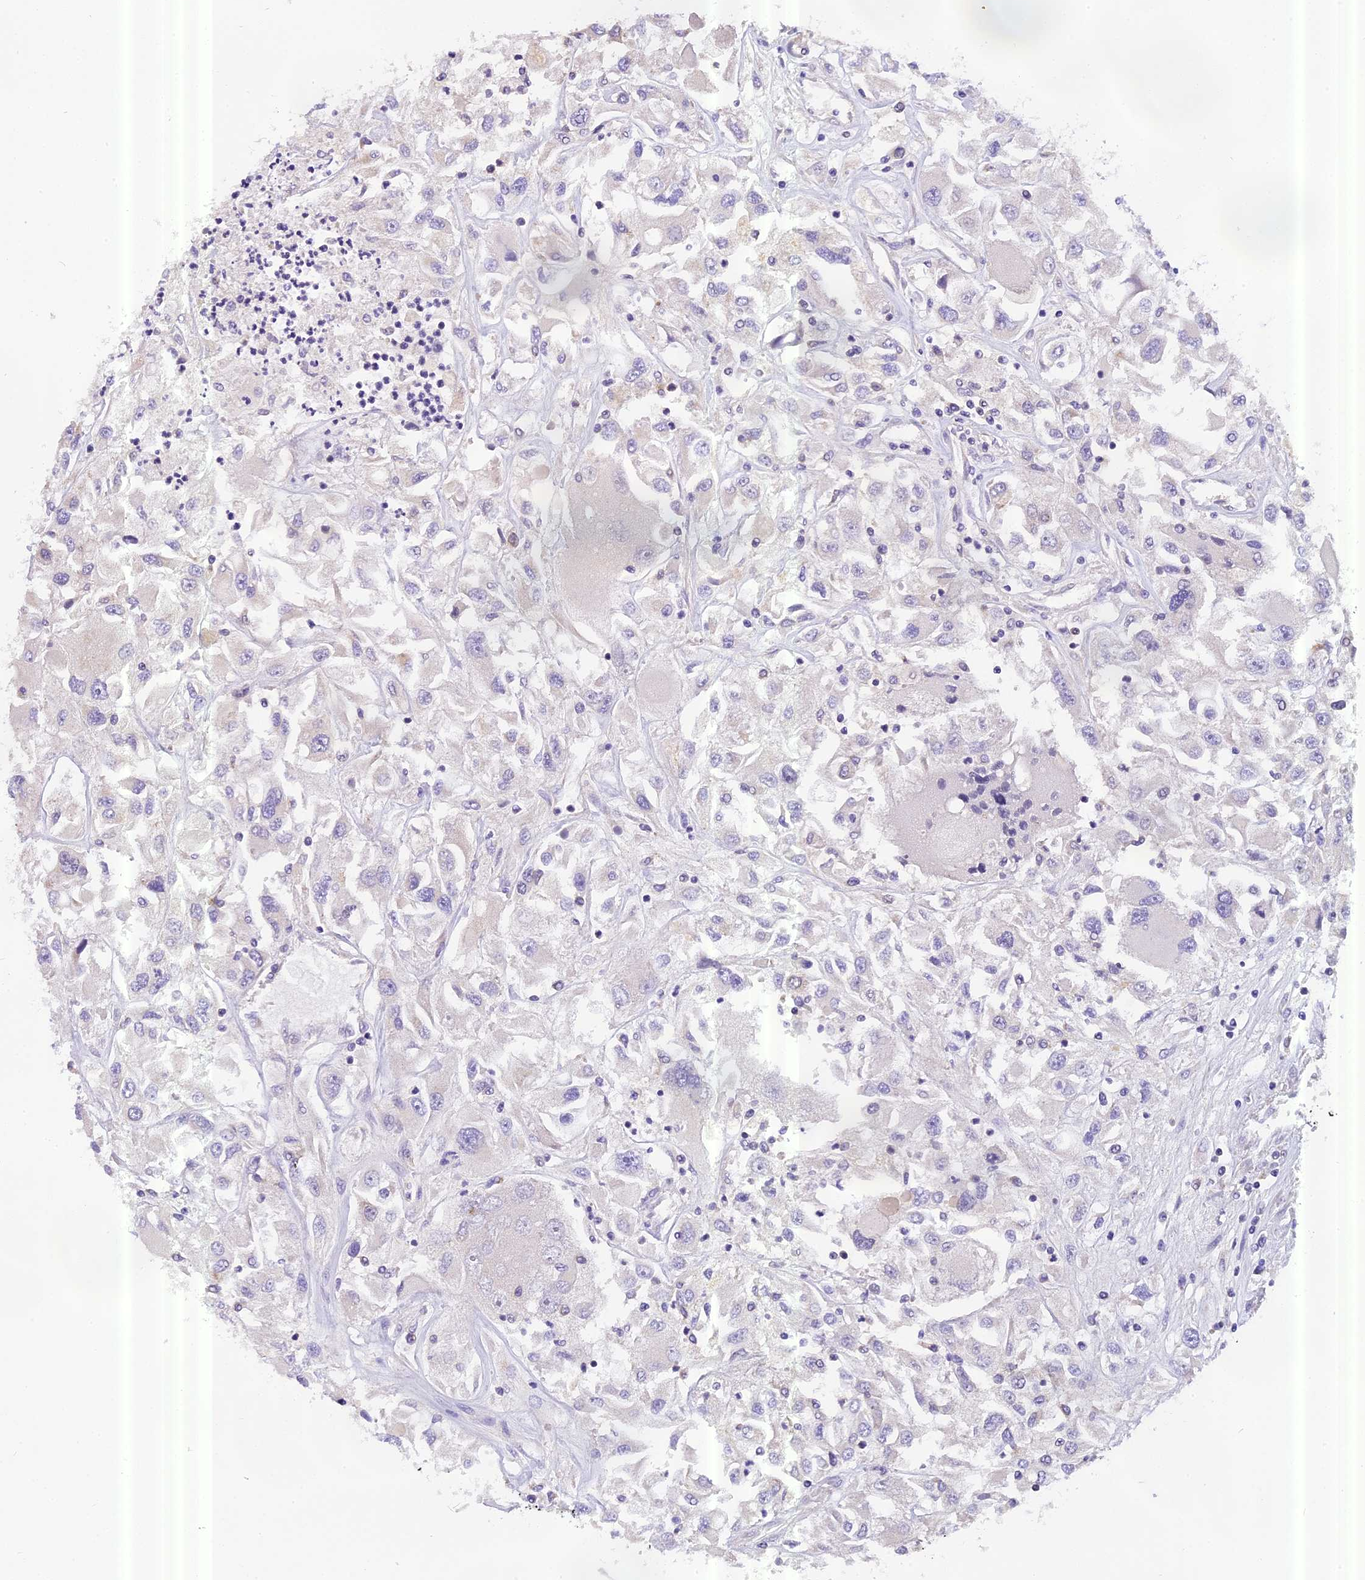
{"staining": {"intensity": "negative", "quantity": "none", "location": "none"}, "tissue": "renal cancer", "cell_type": "Tumor cells", "image_type": "cancer", "snomed": [{"axis": "morphology", "description": "Adenocarcinoma, NOS"}, {"axis": "topography", "description": "Kidney"}], "caption": "A micrograph of renal cancer stained for a protein demonstrates no brown staining in tumor cells.", "gene": "MGME1", "patient": {"sex": "female", "age": 52}}